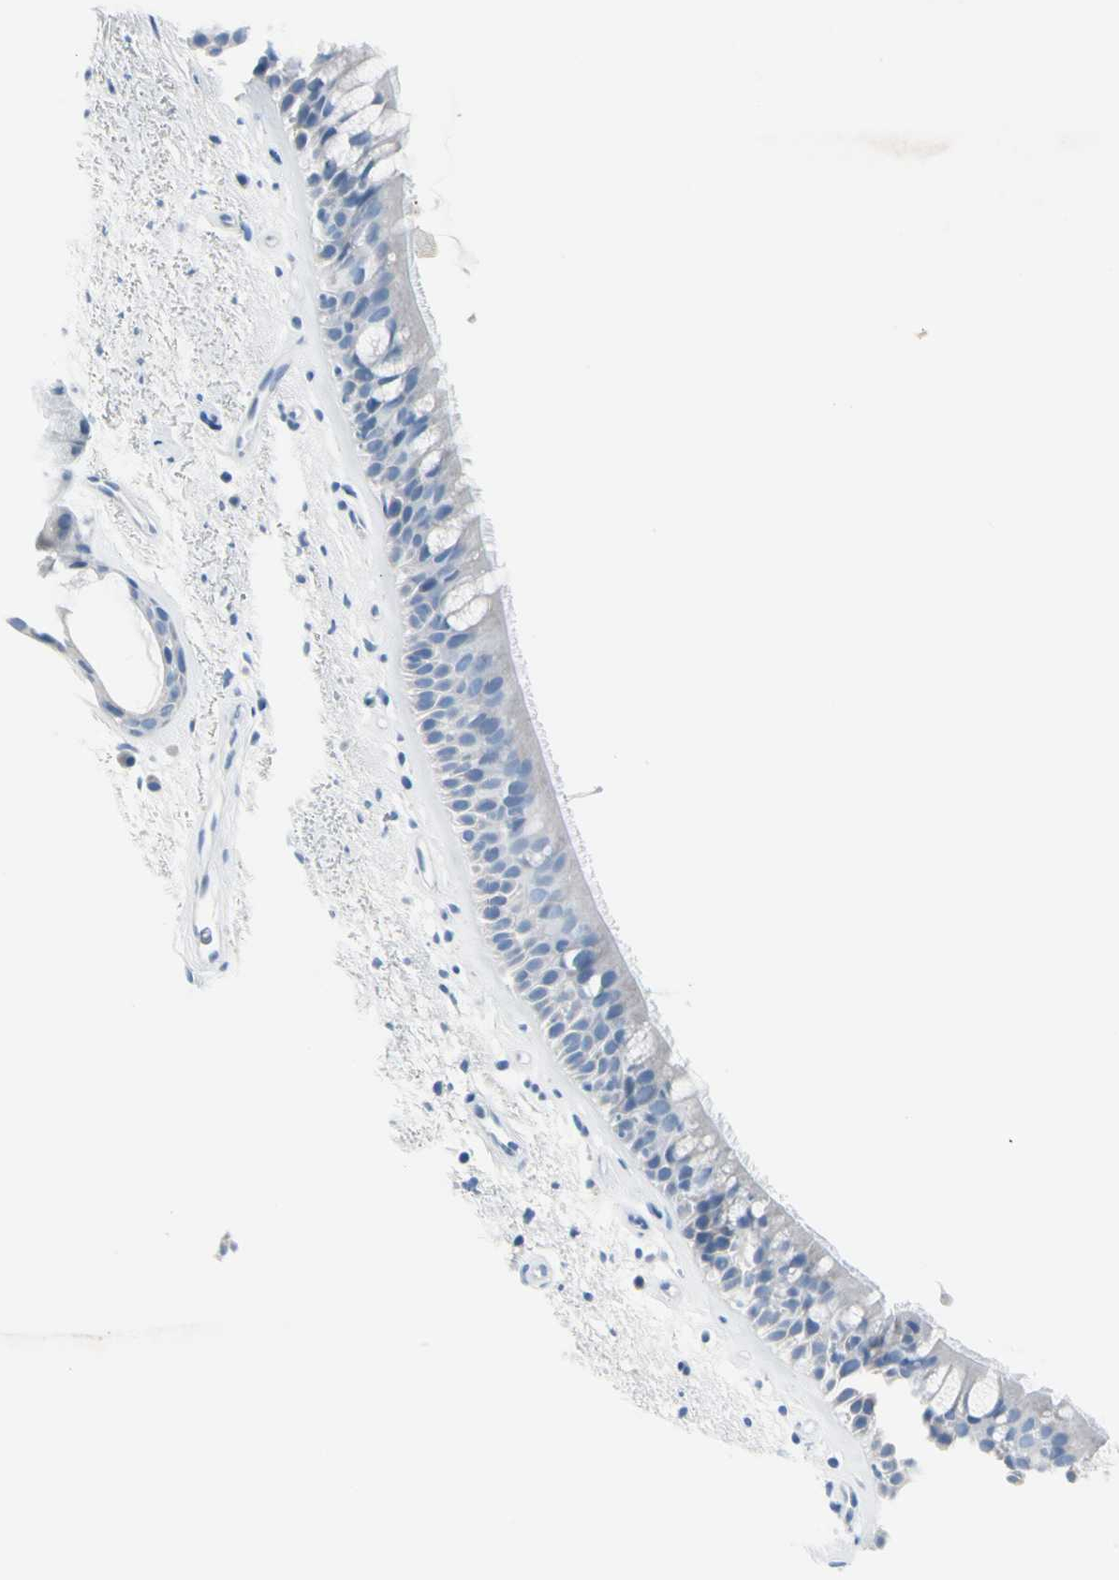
{"staining": {"intensity": "negative", "quantity": "none", "location": "none"}, "tissue": "bronchus", "cell_type": "Respiratory epithelial cells", "image_type": "normal", "snomed": [{"axis": "morphology", "description": "Normal tissue, NOS"}, {"axis": "topography", "description": "Bronchus"}], "caption": "Normal bronchus was stained to show a protein in brown. There is no significant positivity in respiratory epithelial cells.", "gene": "TPO", "patient": {"sex": "female", "age": 54}}